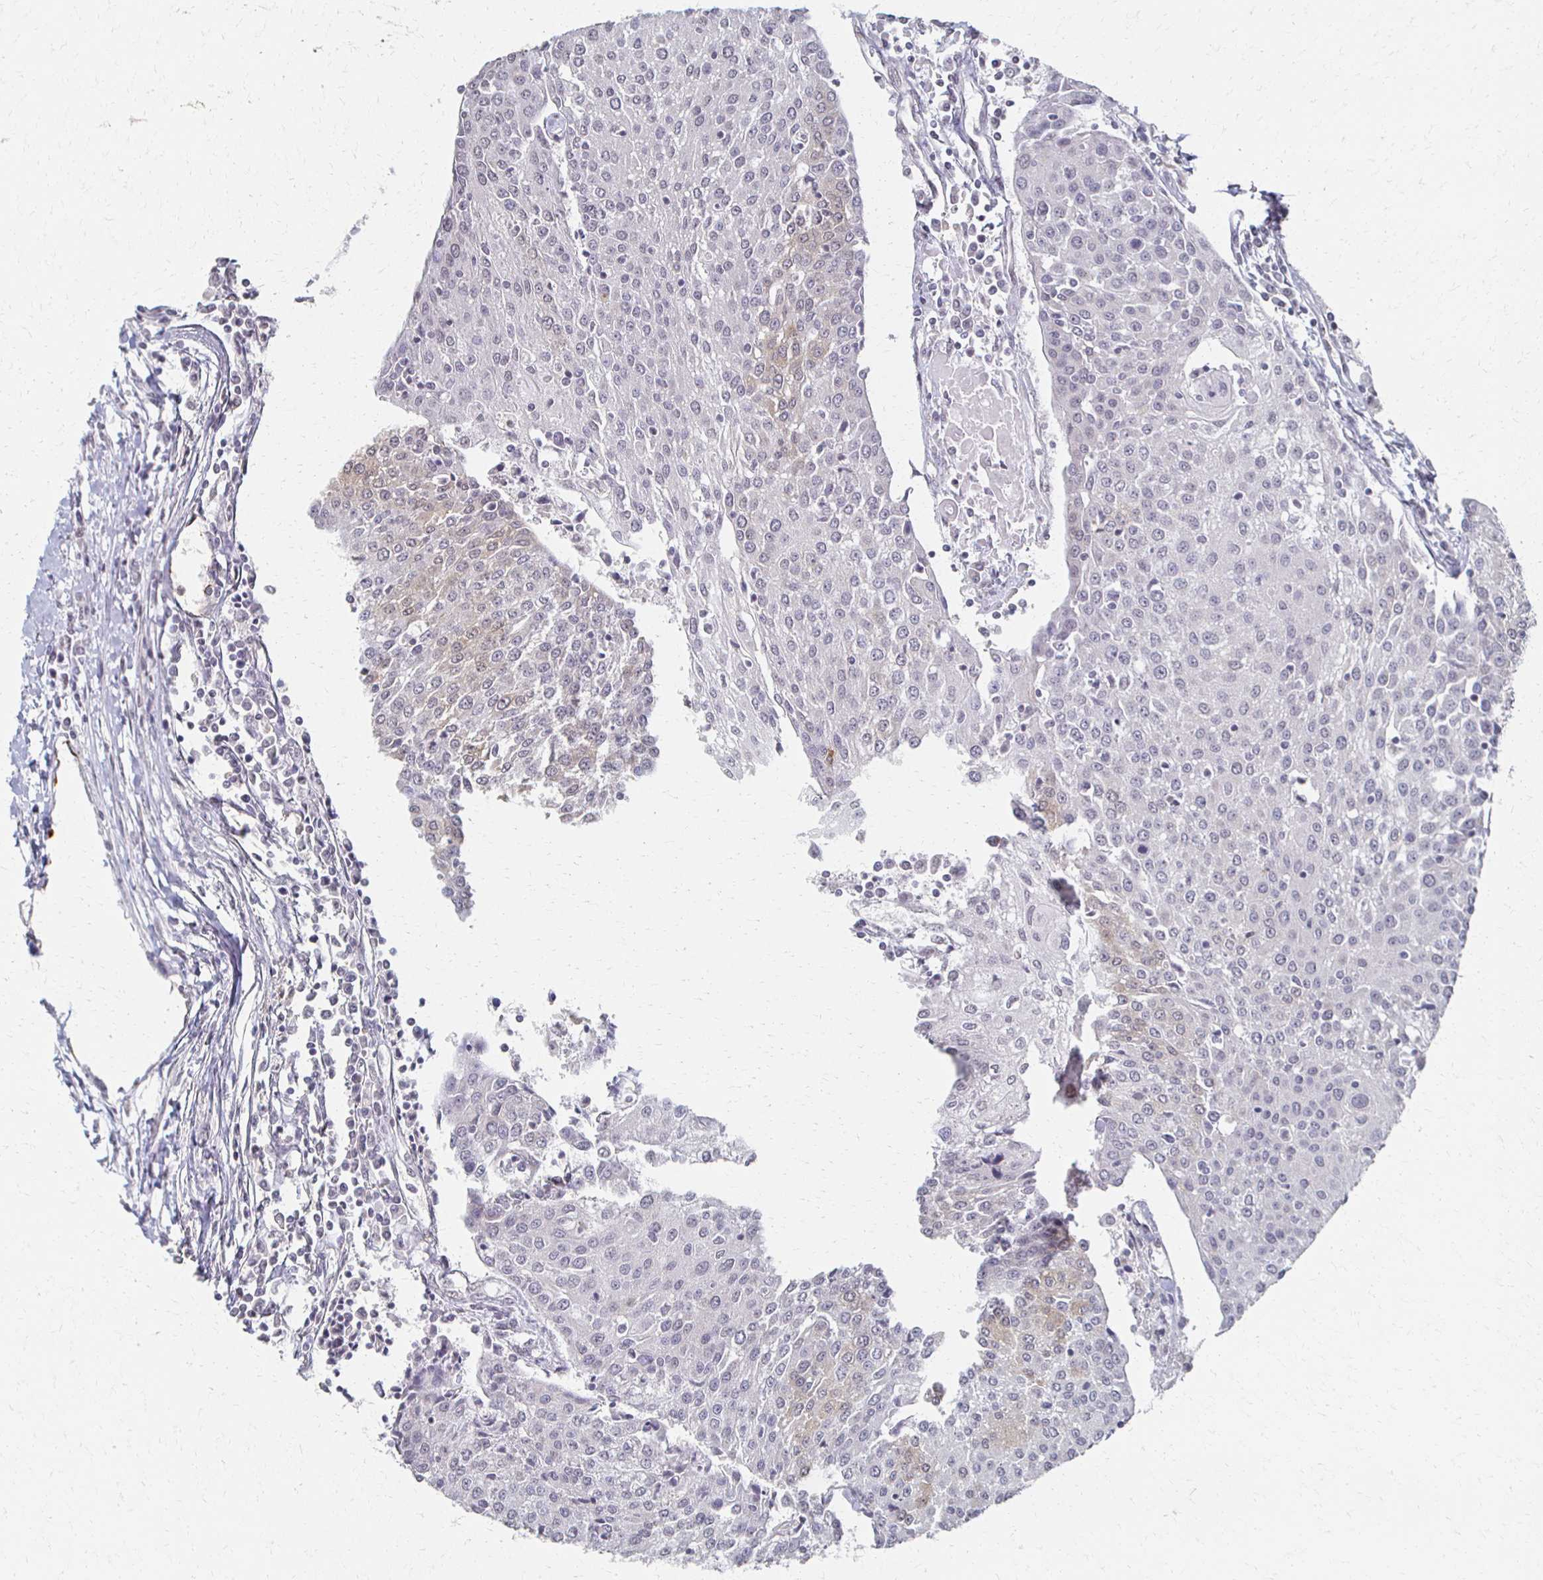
{"staining": {"intensity": "negative", "quantity": "none", "location": "none"}, "tissue": "urothelial cancer", "cell_type": "Tumor cells", "image_type": "cancer", "snomed": [{"axis": "morphology", "description": "Urothelial carcinoma, High grade"}, {"axis": "topography", "description": "Urinary bladder"}], "caption": "IHC micrograph of high-grade urothelial carcinoma stained for a protein (brown), which demonstrates no expression in tumor cells.", "gene": "DAB1", "patient": {"sex": "female", "age": 85}}